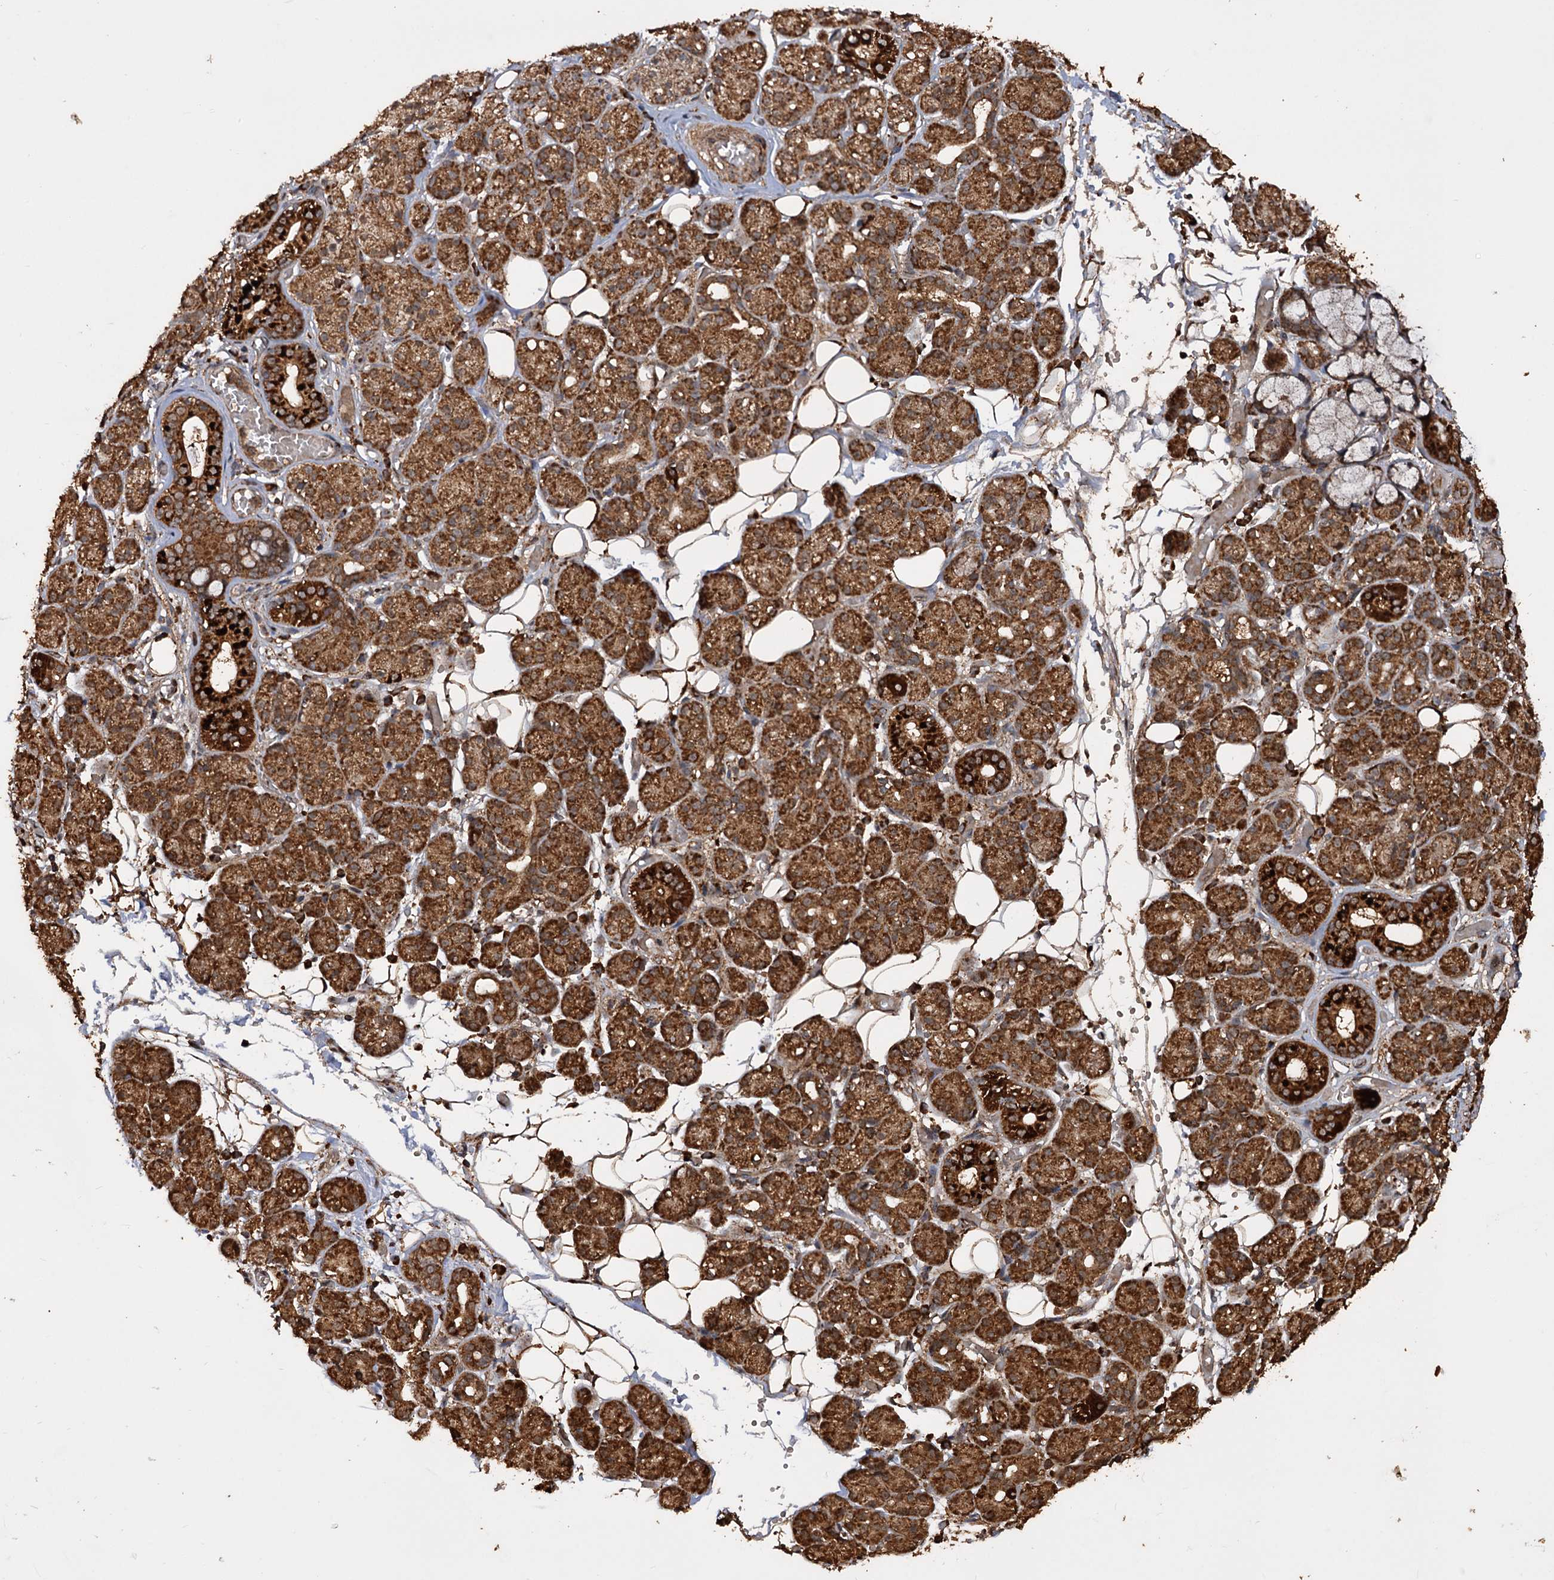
{"staining": {"intensity": "strong", "quantity": ">75%", "location": "cytoplasmic/membranous"}, "tissue": "salivary gland", "cell_type": "Glandular cells", "image_type": "normal", "snomed": [{"axis": "morphology", "description": "Normal tissue, NOS"}, {"axis": "topography", "description": "Salivary gland"}], "caption": "Strong cytoplasmic/membranous expression is present in about >75% of glandular cells in unremarkable salivary gland.", "gene": "IPO4", "patient": {"sex": "male", "age": 63}}